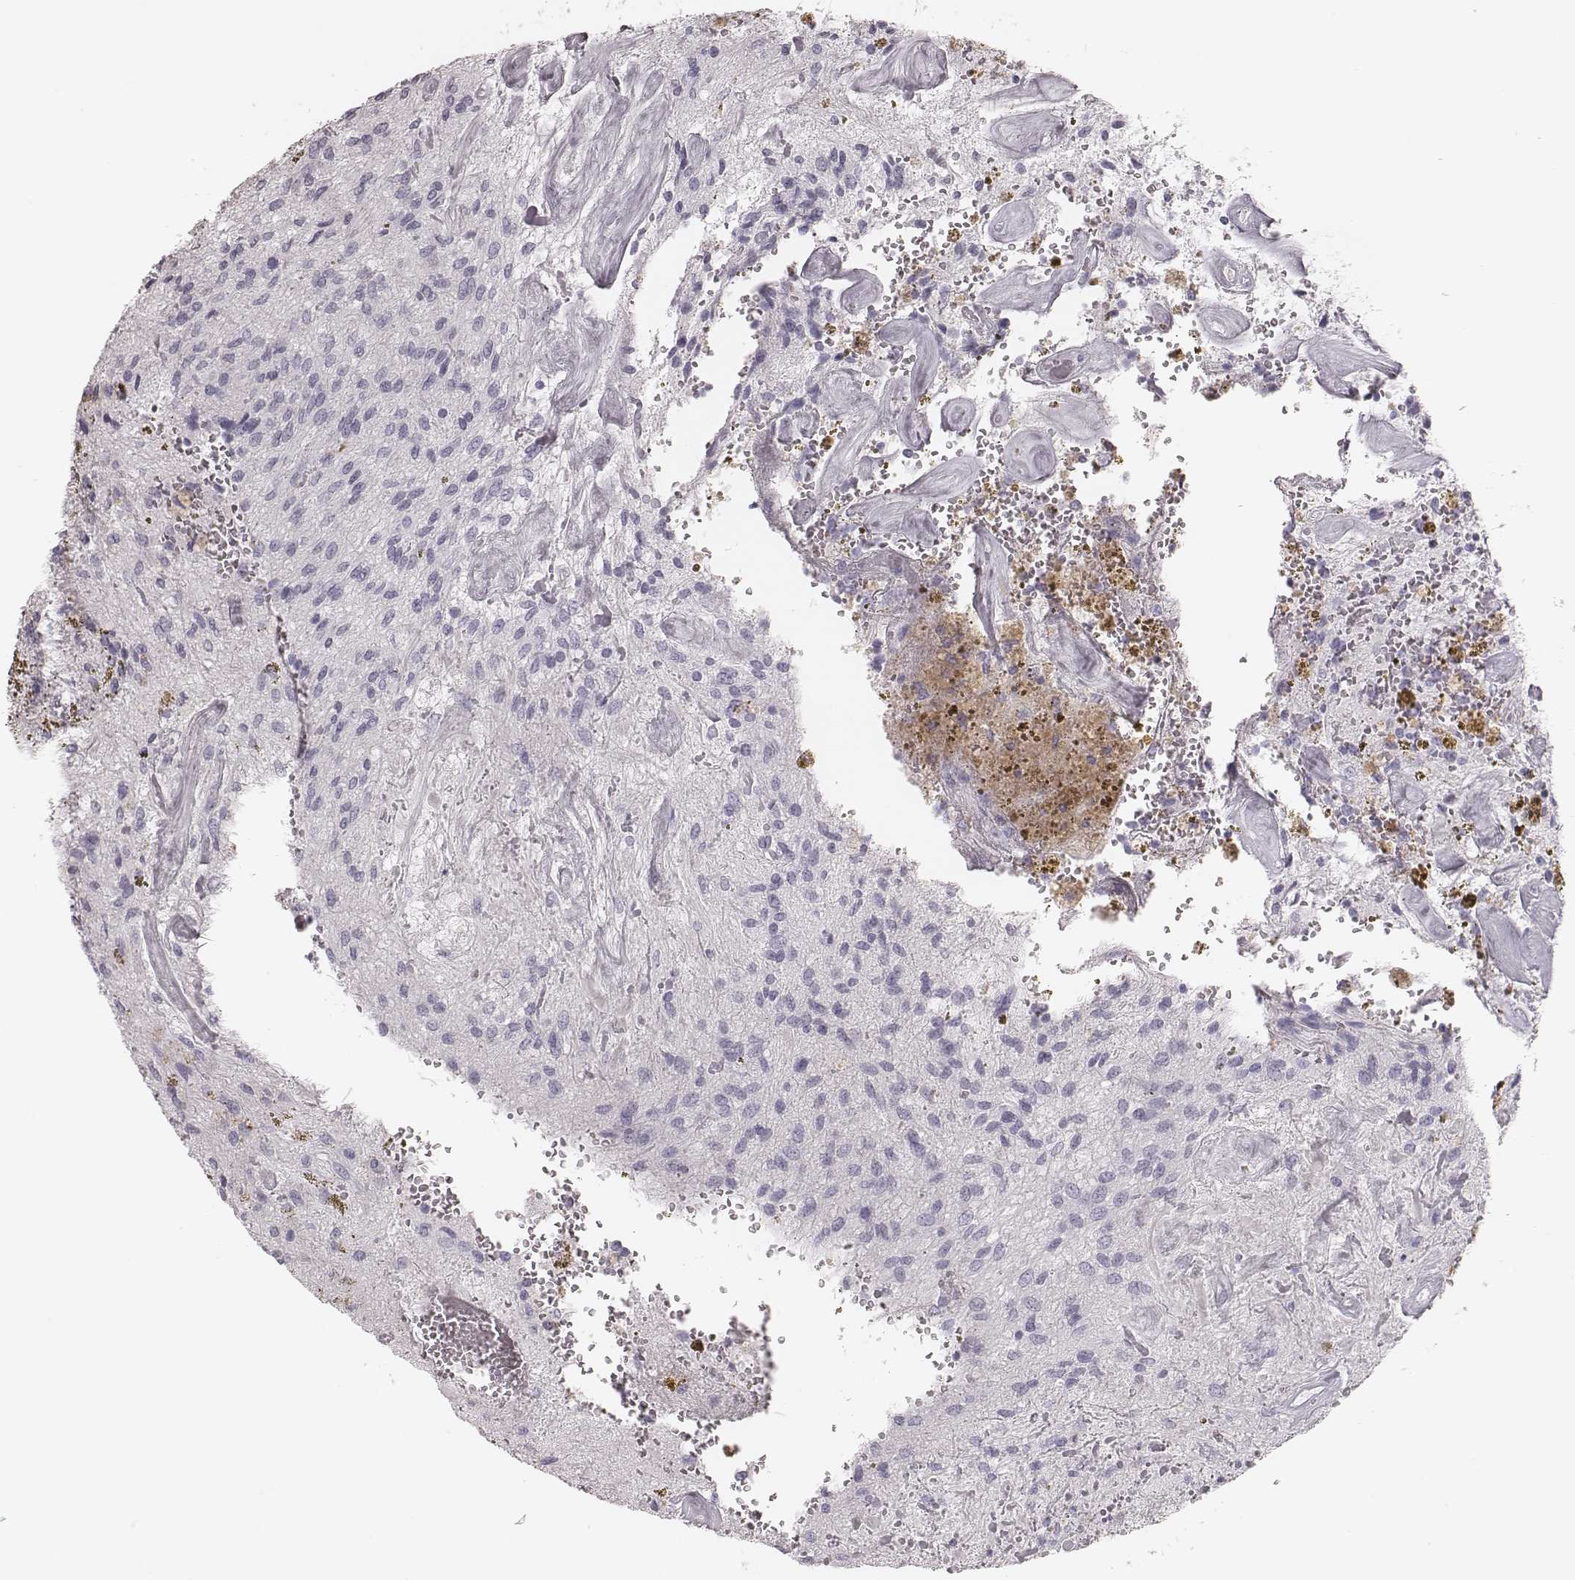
{"staining": {"intensity": "negative", "quantity": "none", "location": "none"}, "tissue": "glioma", "cell_type": "Tumor cells", "image_type": "cancer", "snomed": [{"axis": "morphology", "description": "Glioma, malignant, Low grade"}, {"axis": "topography", "description": "Cerebellum"}], "caption": "Immunohistochemical staining of human glioma demonstrates no significant staining in tumor cells.", "gene": "ELANE", "patient": {"sex": "female", "age": 14}}